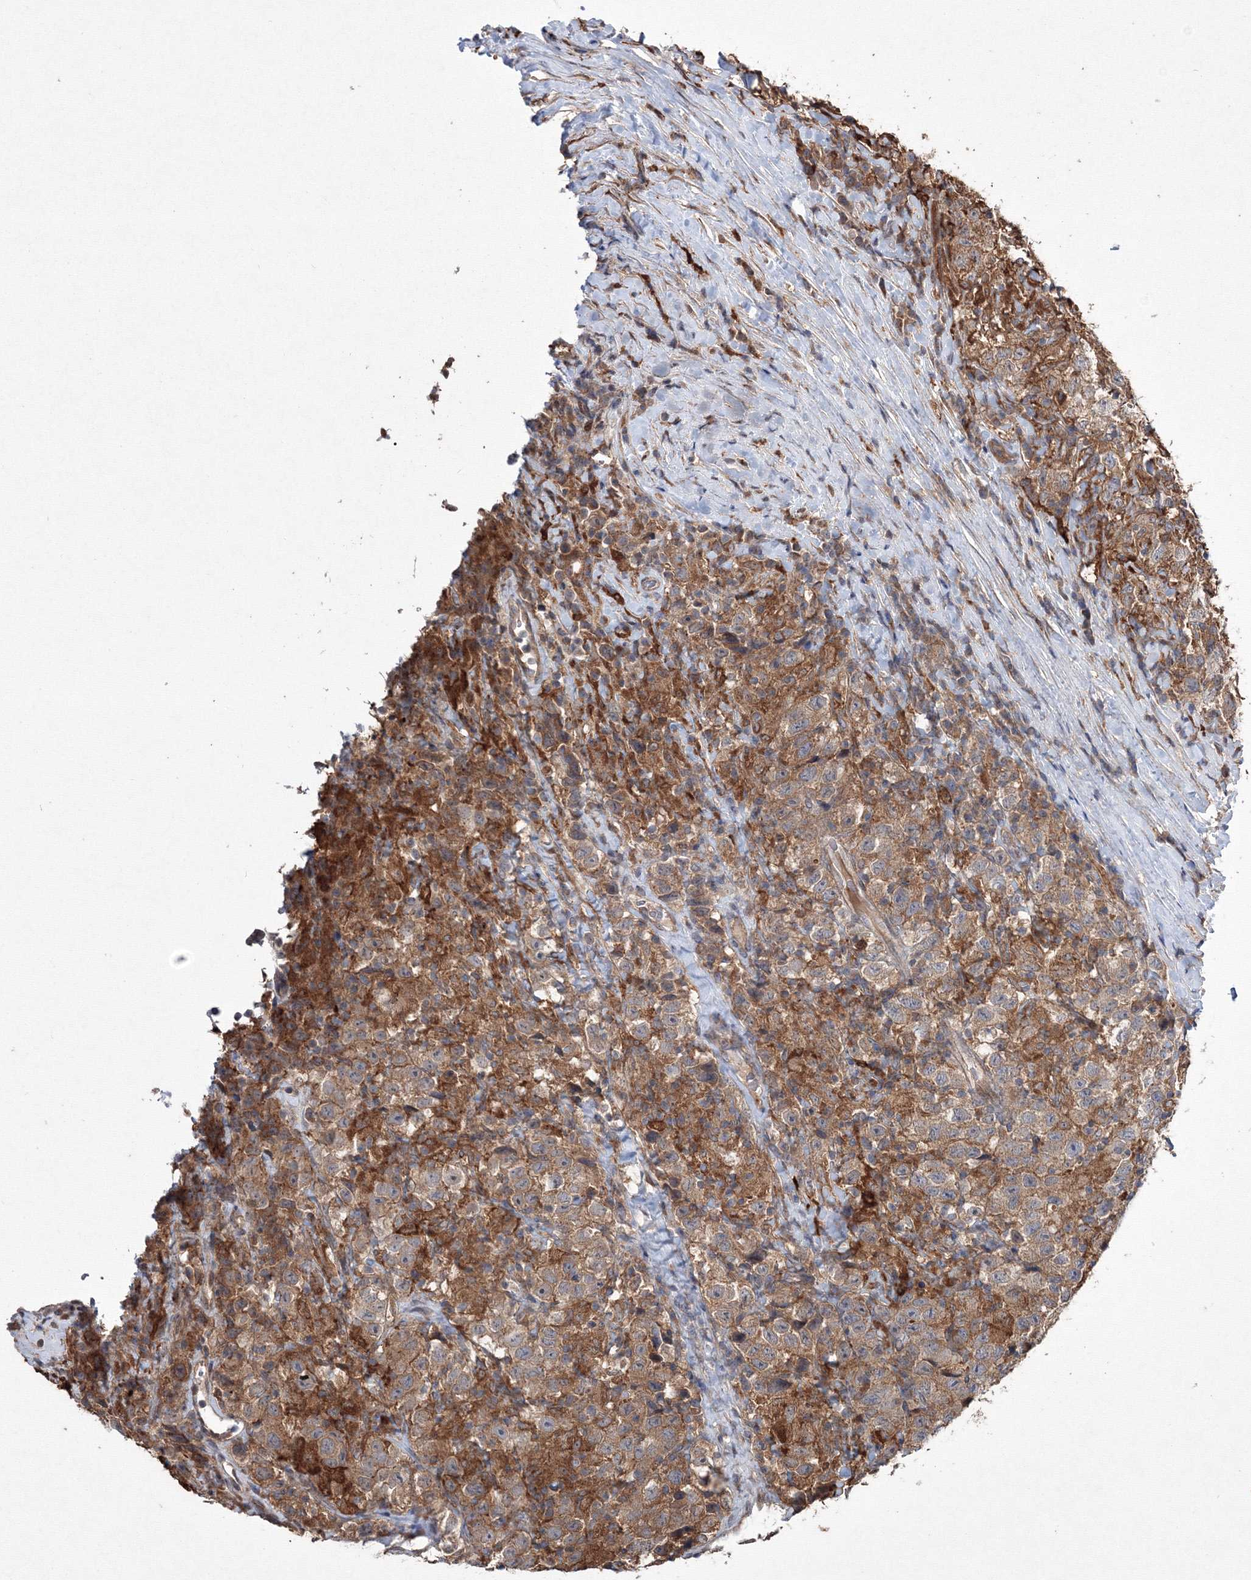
{"staining": {"intensity": "moderate", "quantity": ">75%", "location": "cytoplasmic/membranous"}, "tissue": "testis cancer", "cell_type": "Tumor cells", "image_type": "cancer", "snomed": [{"axis": "morphology", "description": "Seminoma, NOS"}, {"axis": "topography", "description": "Testis"}], "caption": "An immunohistochemistry (IHC) micrograph of tumor tissue is shown. Protein staining in brown highlights moderate cytoplasmic/membranous positivity in testis cancer (seminoma) within tumor cells. The staining was performed using DAB (3,3'-diaminobenzidine) to visualize the protein expression in brown, while the nuclei were stained in blue with hematoxylin (Magnification: 20x).", "gene": "RANBP3L", "patient": {"sex": "male", "age": 41}}